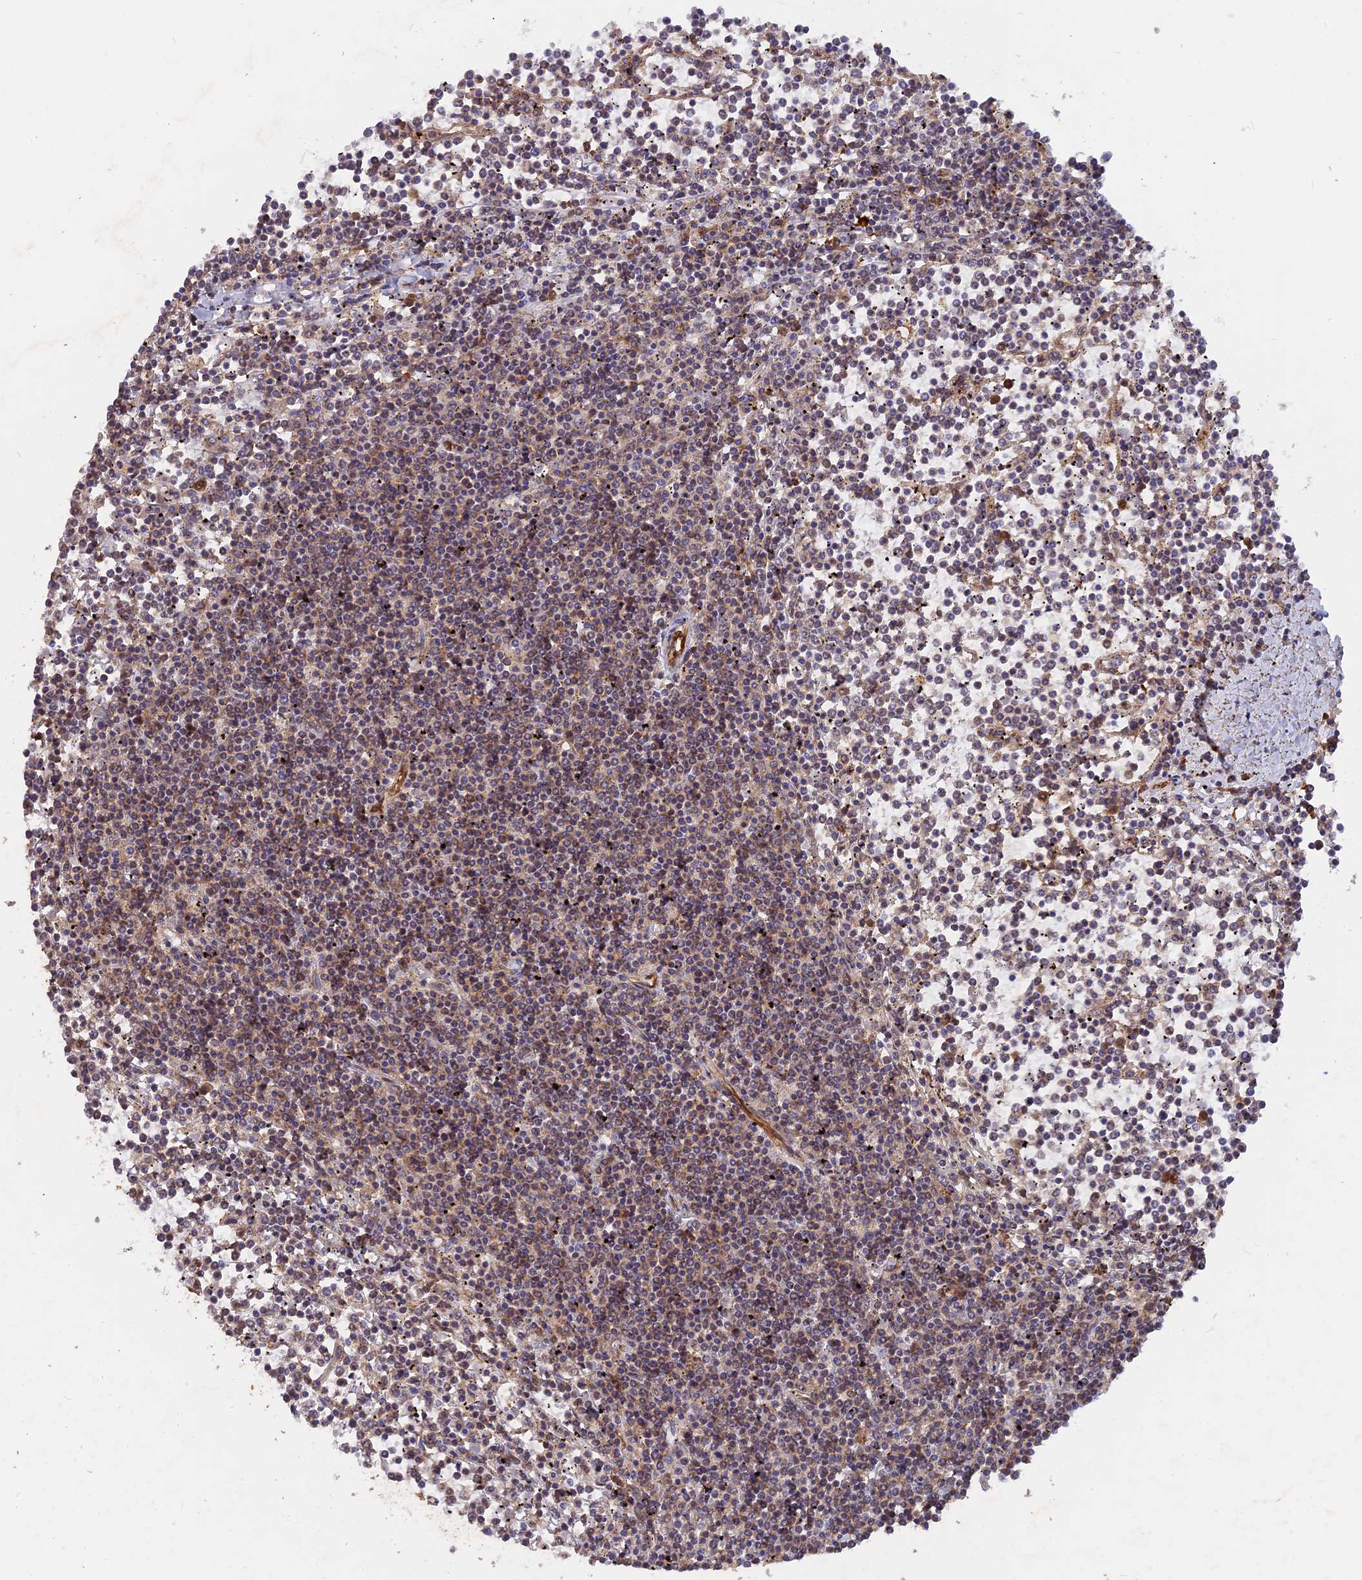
{"staining": {"intensity": "weak", "quantity": "<25%", "location": "cytoplasmic/membranous"}, "tissue": "lymphoma", "cell_type": "Tumor cells", "image_type": "cancer", "snomed": [{"axis": "morphology", "description": "Malignant lymphoma, non-Hodgkin's type, Low grade"}, {"axis": "topography", "description": "Spleen"}], "caption": "Malignant lymphoma, non-Hodgkin's type (low-grade) was stained to show a protein in brown. There is no significant expression in tumor cells. The staining is performed using DAB brown chromogen with nuclei counter-stained in using hematoxylin.", "gene": "SAC3D1", "patient": {"sex": "female", "age": 19}}